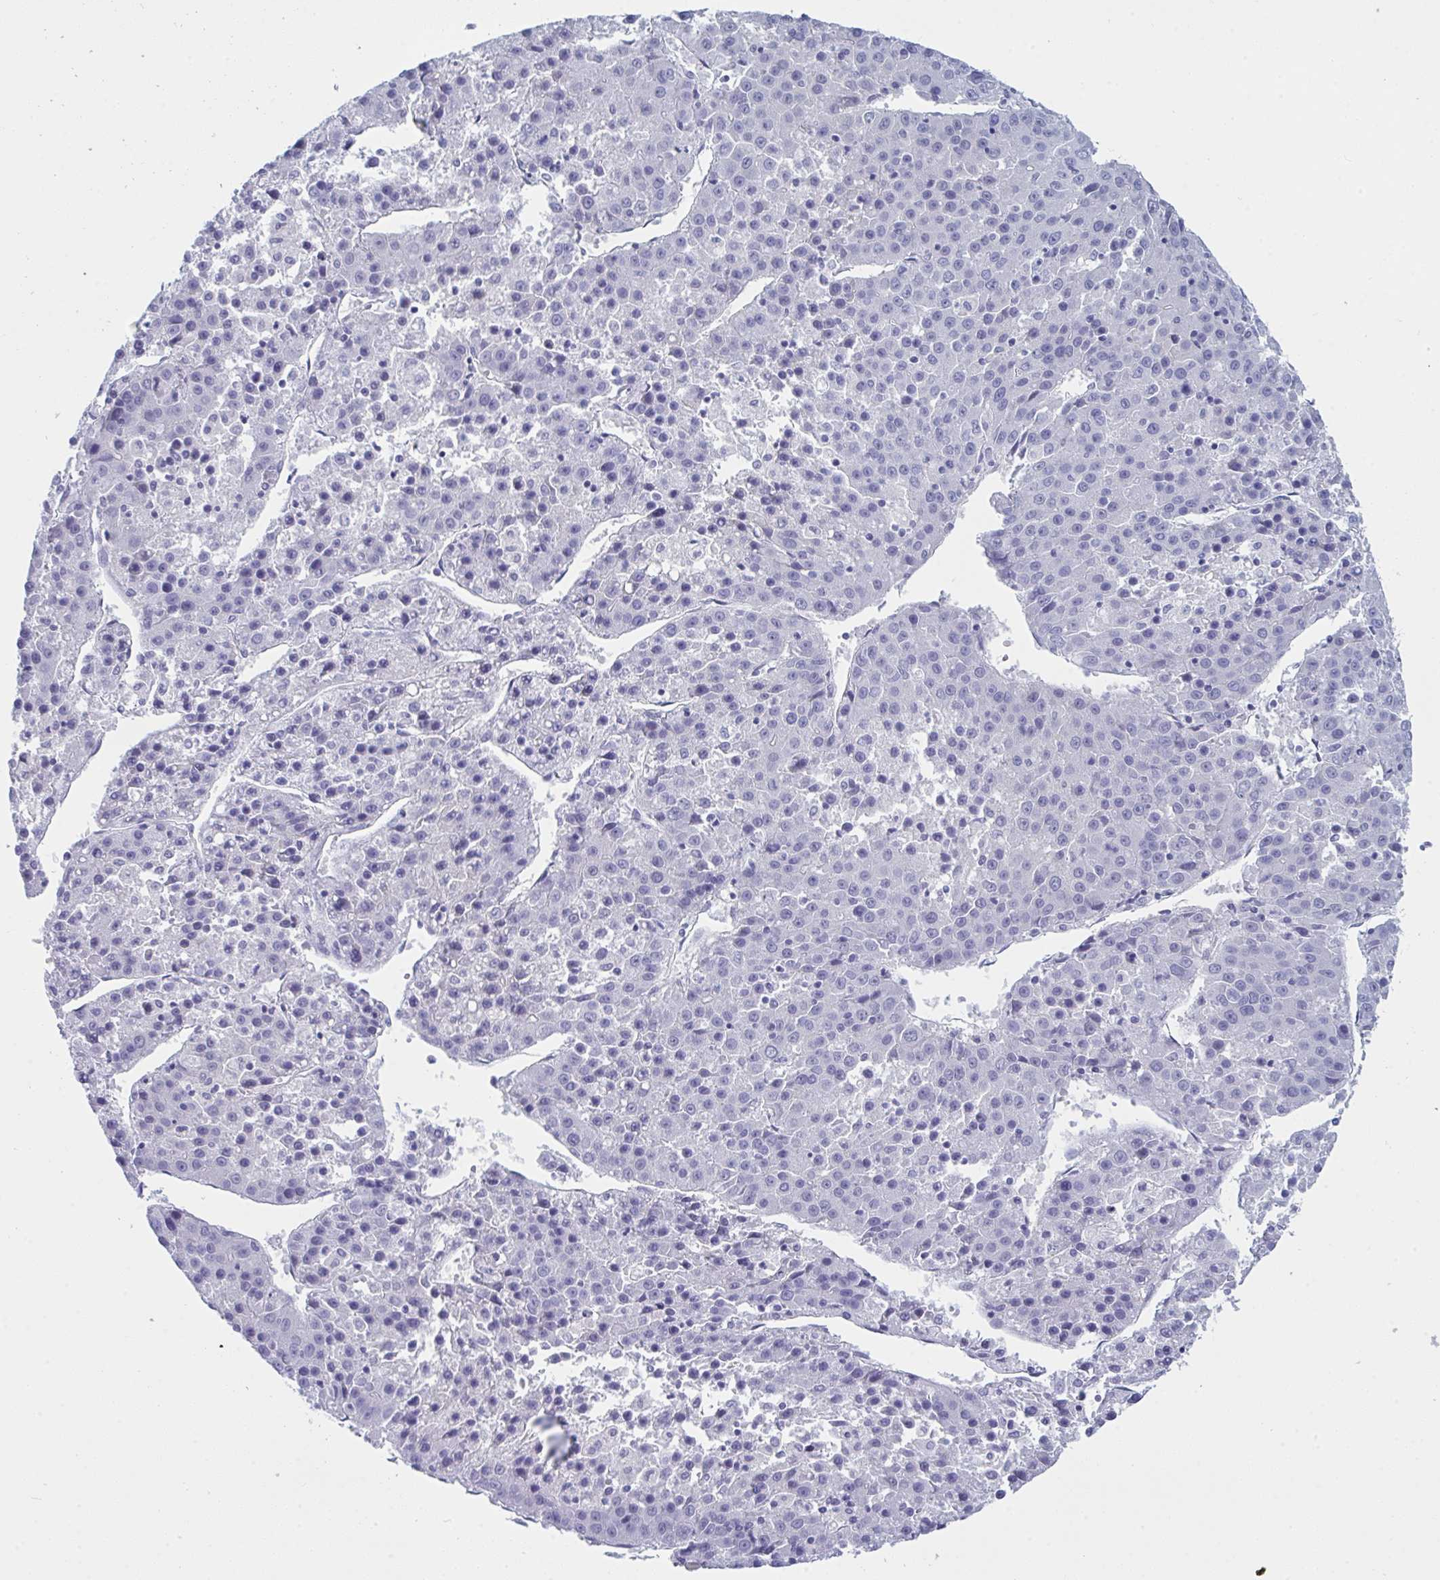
{"staining": {"intensity": "negative", "quantity": "none", "location": "none"}, "tissue": "liver cancer", "cell_type": "Tumor cells", "image_type": "cancer", "snomed": [{"axis": "morphology", "description": "Carcinoma, Hepatocellular, NOS"}, {"axis": "topography", "description": "Liver"}], "caption": "This is a micrograph of immunohistochemistry (IHC) staining of liver cancer (hepatocellular carcinoma), which shows no staining in tumor cells.", "gene": "PRDM9", "patient": {"sex": "female", "age": 53}}